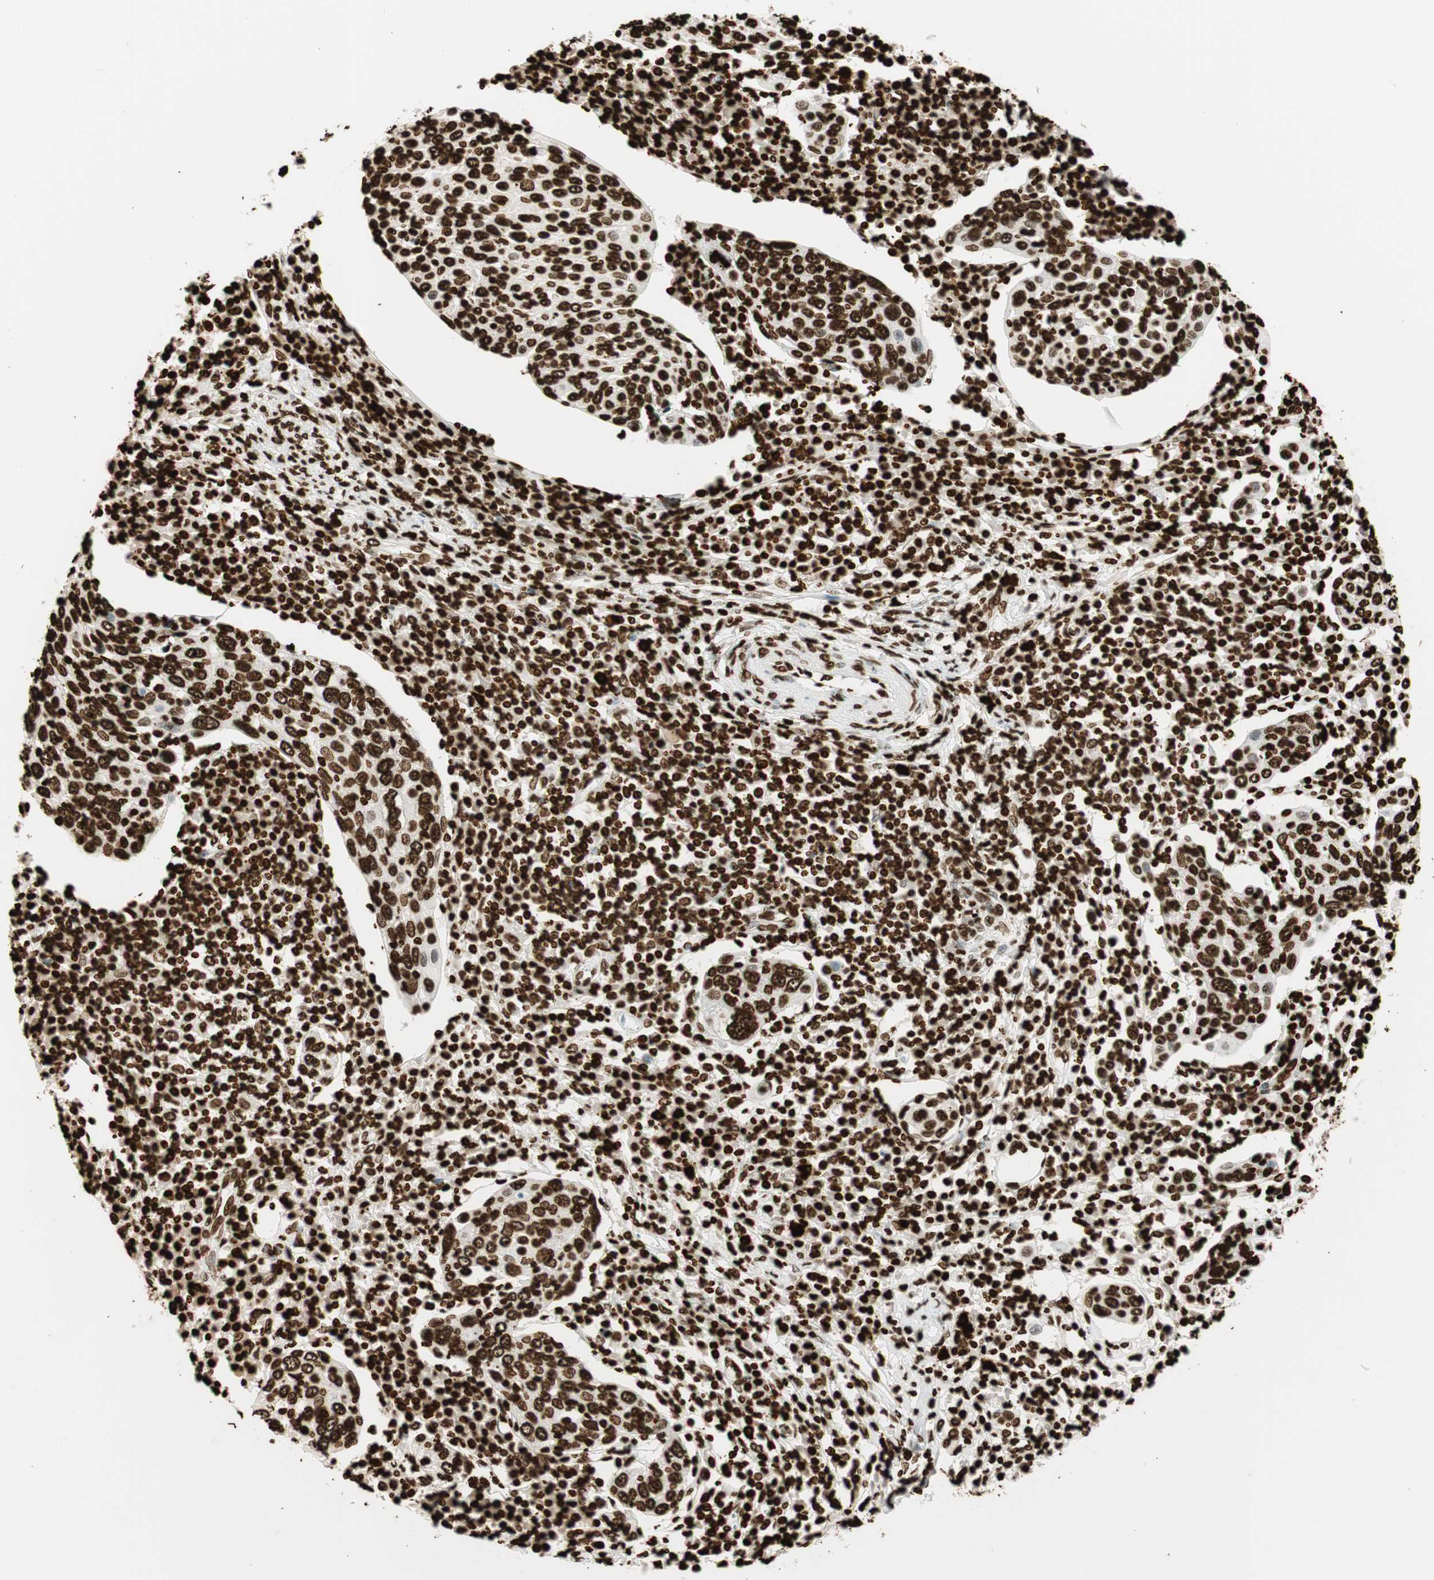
{"staining": {"intensity": "strong", "quantity": ">75%", "location": "nuclear"}, "tissue": "cervical cancer", "cell_type": "Tumor cells", "image_type": "cancer", "snomed": [{"axis": "morphology", "description": "Squamous cell carcinoma, NOS"}, {"axis": "topography", "description": "Cervix"}], "caption": "A high-resolution photomicrograph shows immunohistochemistry (IHC) staining of cervical cancer, which displays strong nuclear staining in approximately >75% of tumor cells.", "gene": "GLI2", "patient": {"sex": "female", "age": 40}}